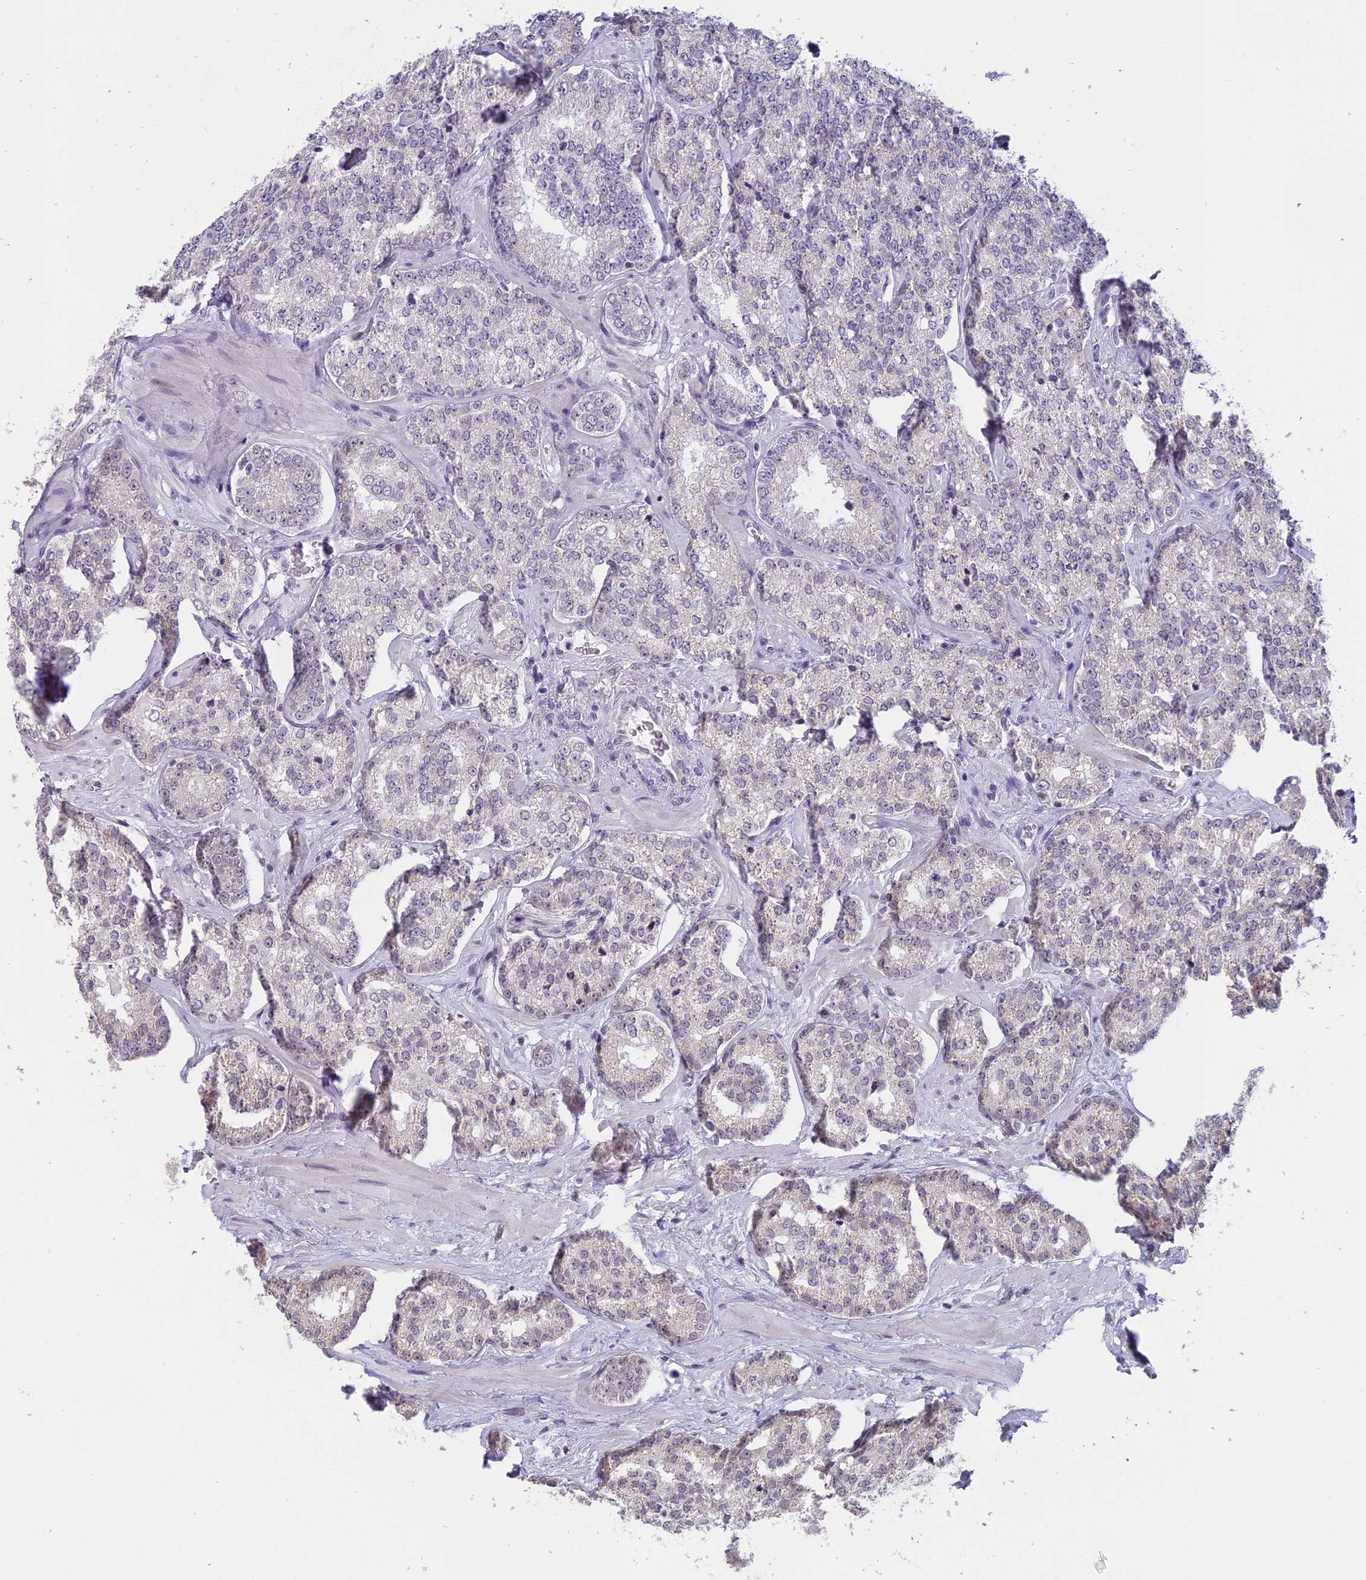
{"staining": {"intensity": "negative", "quantity": "none", "location": "none"}, "tissue": "prostate cancer", "cell_type": "Tumor cells", "image_type": "cancer", "snomed": [{"axis": "morphology", "description": "Normal tissue, NOS"}, {"axis": "morphology", "description": "Adenocarcinoma, High grade"}, {"axis": "topography", "description": "Prostate"}], "caption": "High magnification brightfield microscopy of prostate cancer (high-grade adenocarcinoma) stained with DAB (brown) and counterstained with hematoxylin (blue): tumor cells show no significant positivity.", "gene": "MORF4L1", "patient": {"sex": "male", "age": 83}}